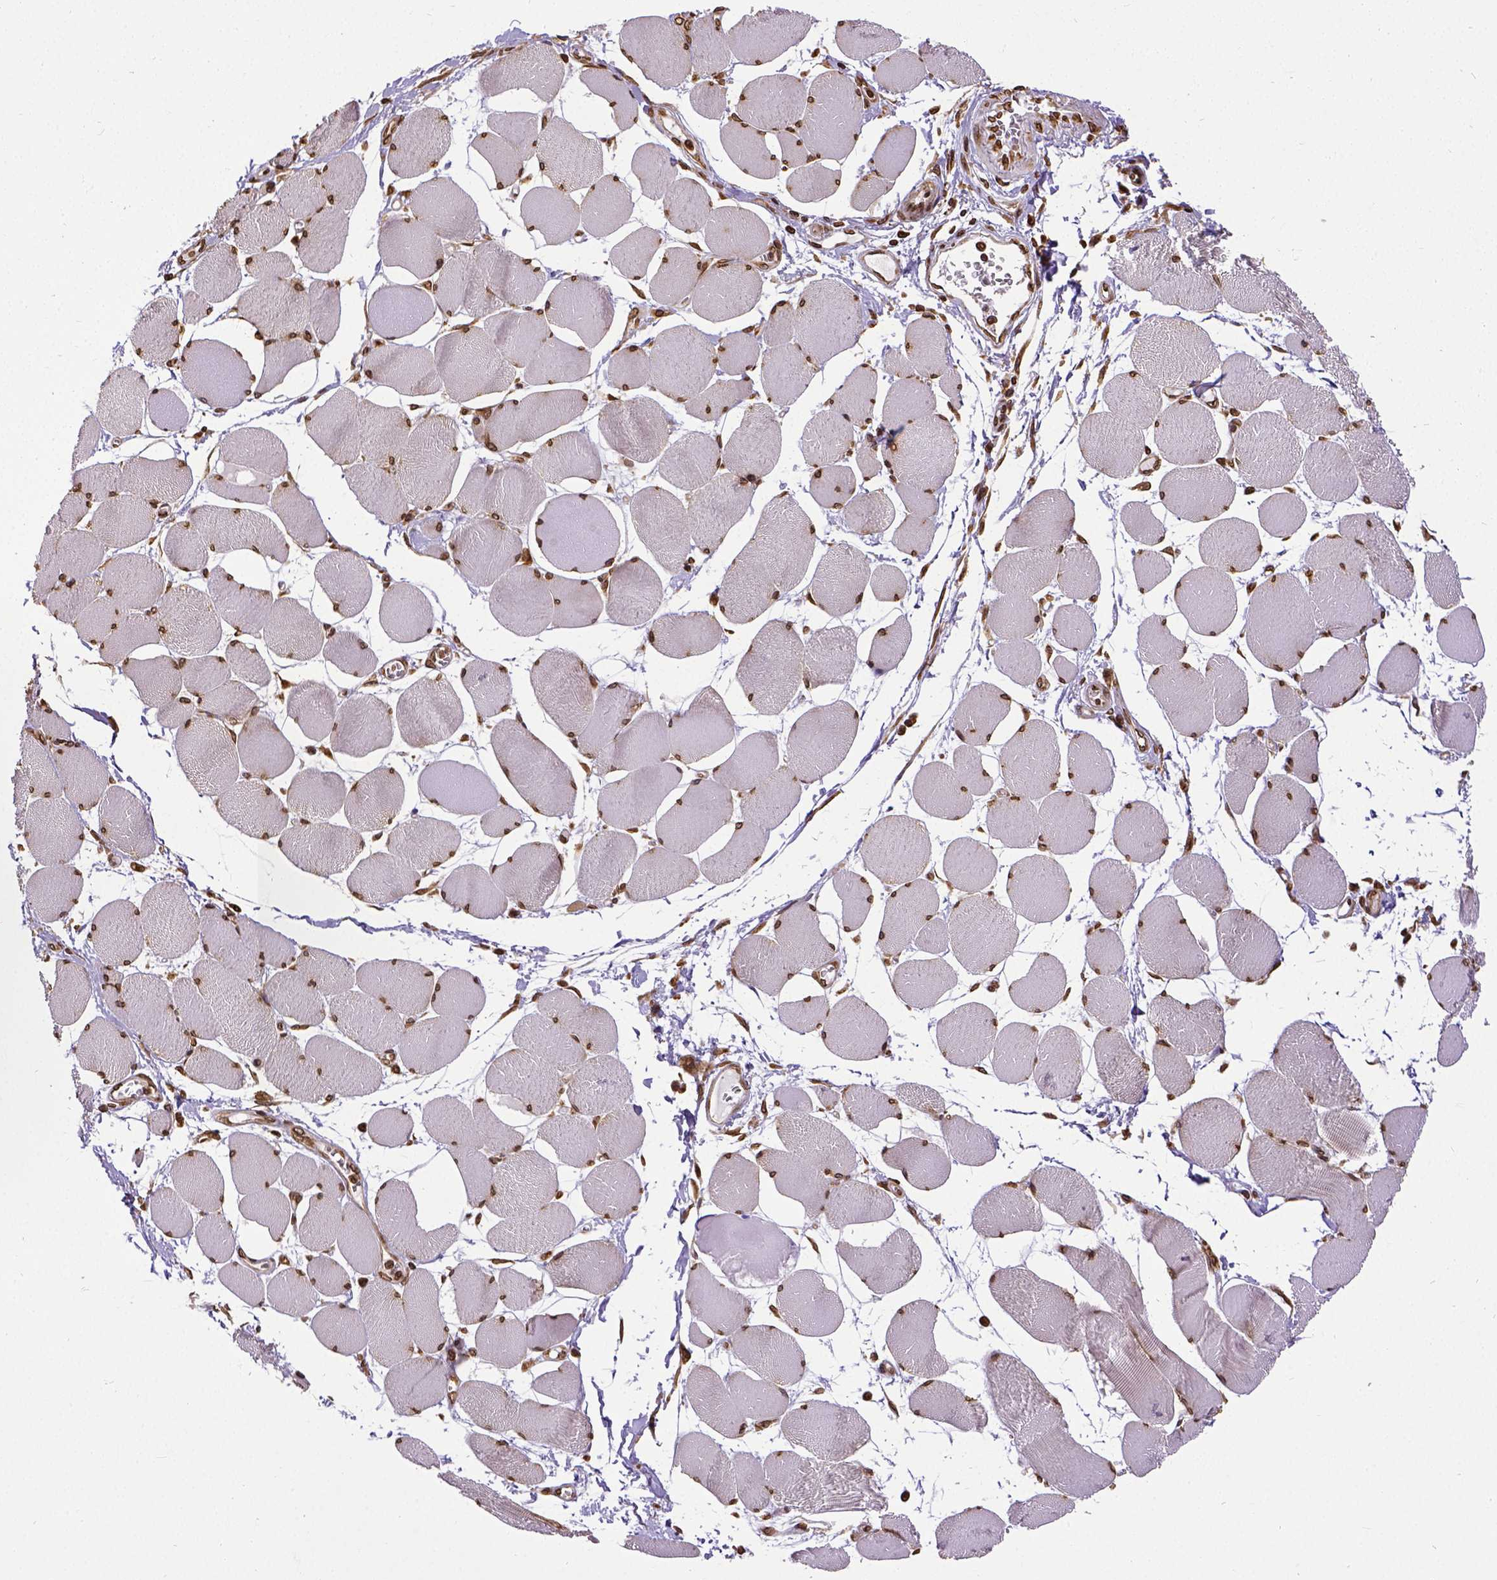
{"staining": {"intensity": "strong", "quantity": ">75%", "location": "cytoplasmic/membranous,nuclear"}, "tissue": "skeletal muscle", "cell_type": "Myocytes", "image_type": "normal", "snomed": [{"axis": "morphology", "description": "Normal tissue, NOS"}, {"axis": "topography", "description": "Skeletal muscle"}], "caption": "This micrograph exhibits immunohistochemistry (IHC) staining of unremarkable skeletal muscle, with high strong cytoplasmic/membranous,nuclear staining in about >75% of myocytes.", "gene": "MTDH", "patient": {"sex": "female", "age": 75}}